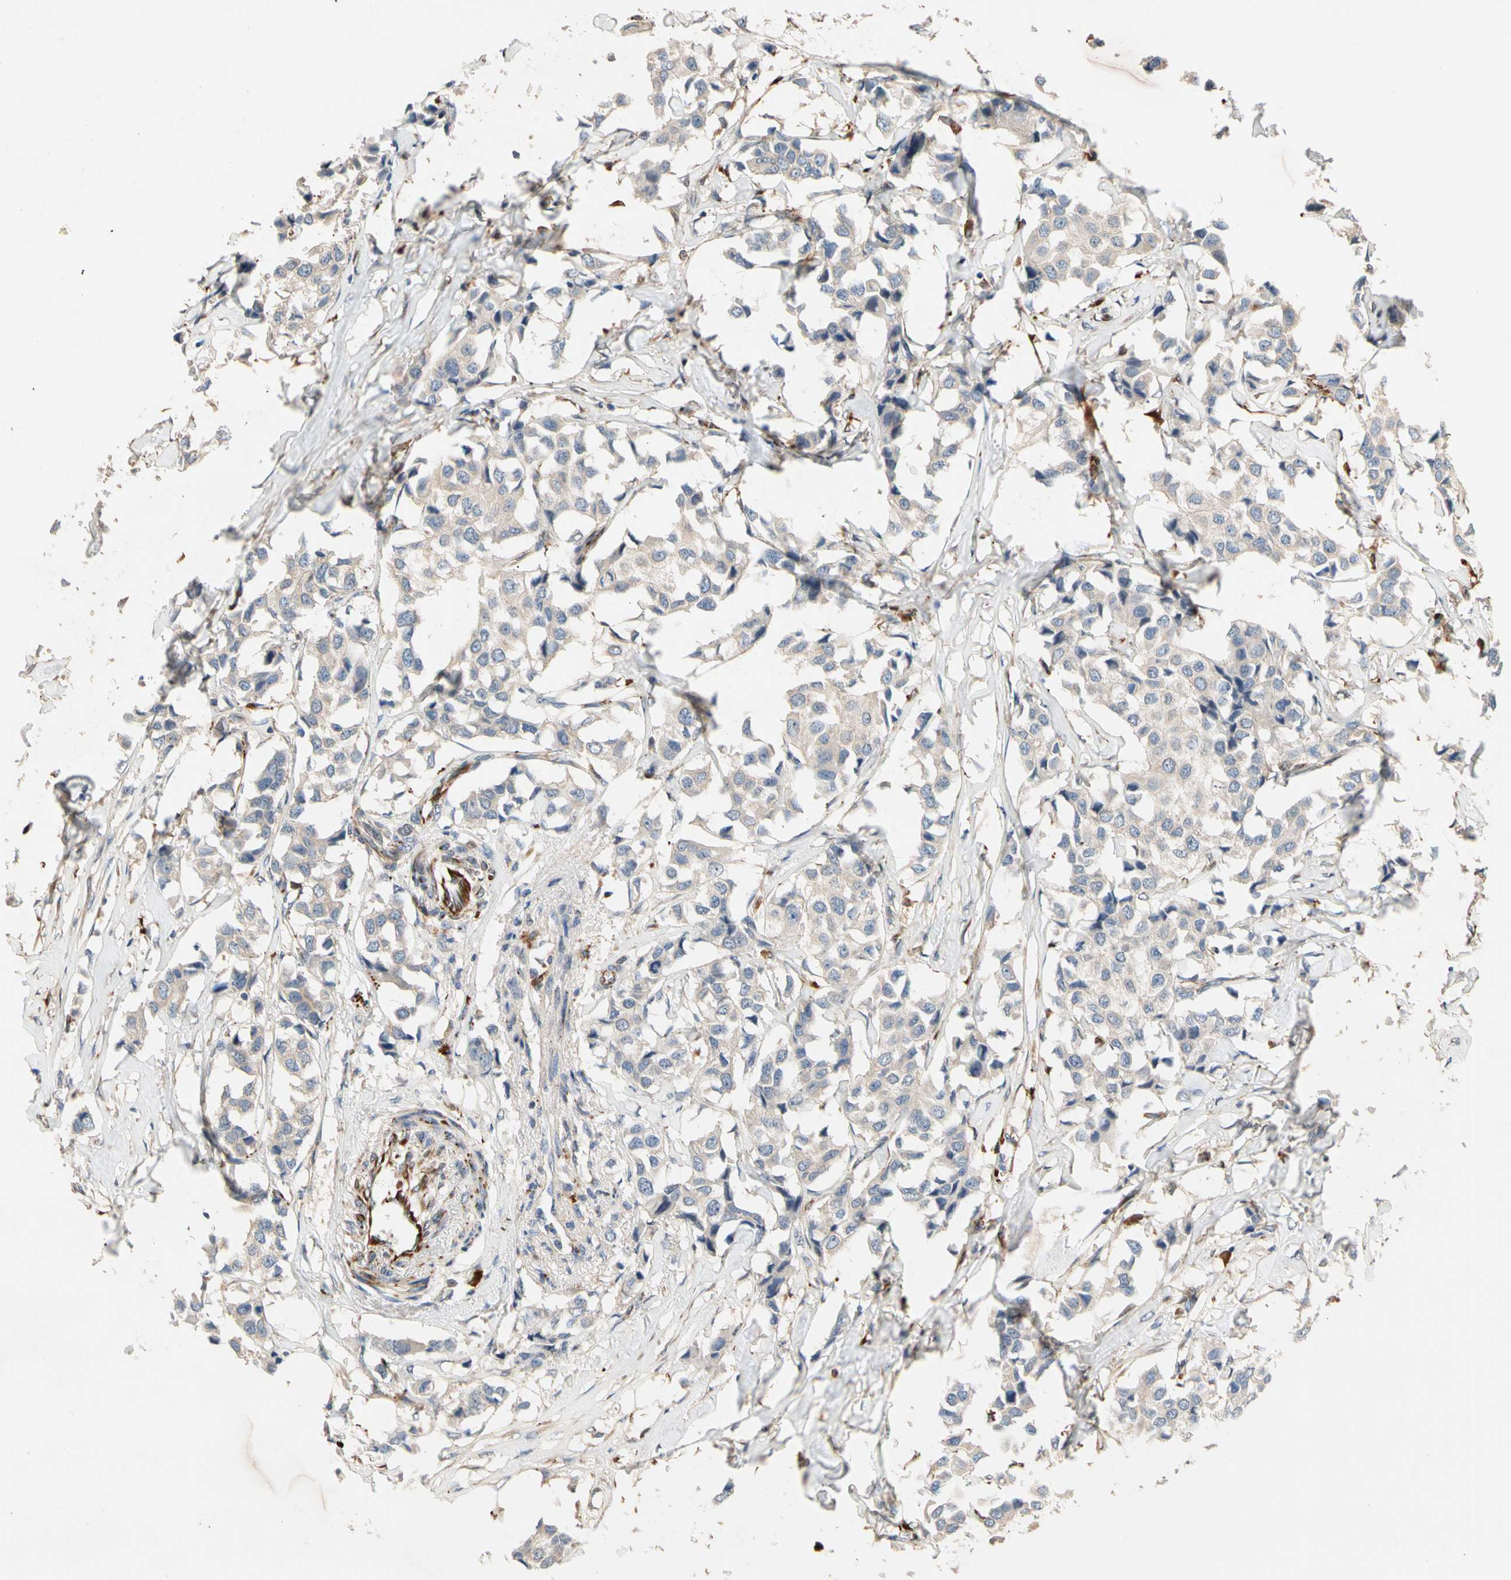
{"staining": {"intensity": "weak", "quantity": "<25%", "location": "cytoplasmic/membranous"}, "tissue": "breast cancer", "cell_type": "Tumor cells", "image_type": "cancer", "snomed": [{"axis": "morphology", "description": "Duct carcinoma"}, {"axis": "topography", "description": "Breast"}], "caption": "This is a photomicrograph of IHC staining of breast cancer, which shows no positivity in tumor cells.", "gene": "FGD6", "patient": {"sex": "female", "age": 80}}